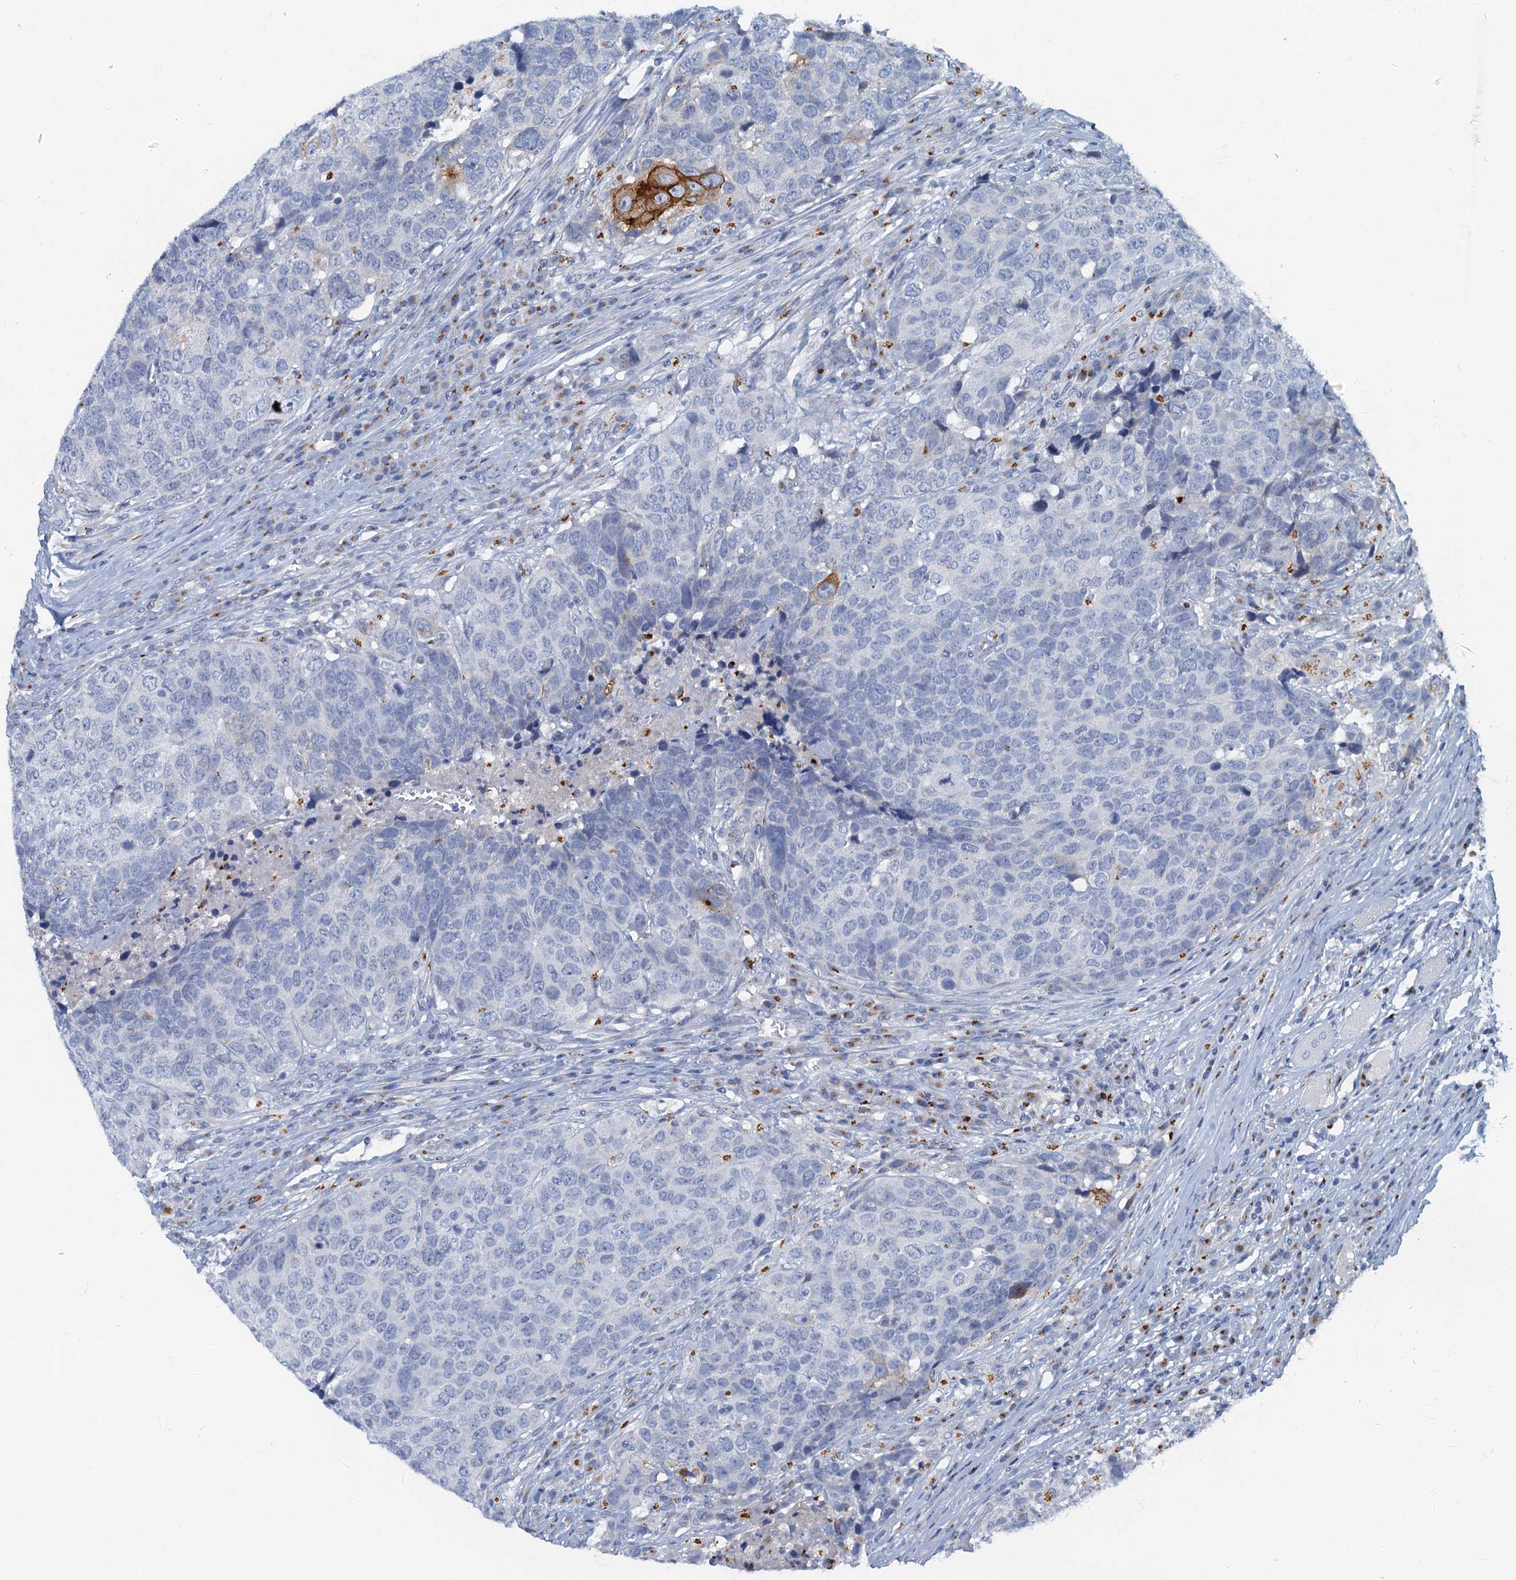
{"staining": {"intensity": "moderate", "quantity": "<25%", "location": "cytoplasmic/membranous"}, "tissue": "head and neck cancer", "cell_type": "Tumor cells", "image_type": "cancer", "snomed": [{"axis": "morphology", "description": "Squamous cell carcinoma, NOS"}, {"axis": "topography", "description": "Head-Neck"}], "caption": "A brown stain labels moderate cytoplasmic/membranous expression of a protein in head and neck cancer (squamous cell carcinoma) tumor cells. Nuclei are stained in blue.", "gene": "LYPD3", "patient": {"sex": "male", "age": 66}}